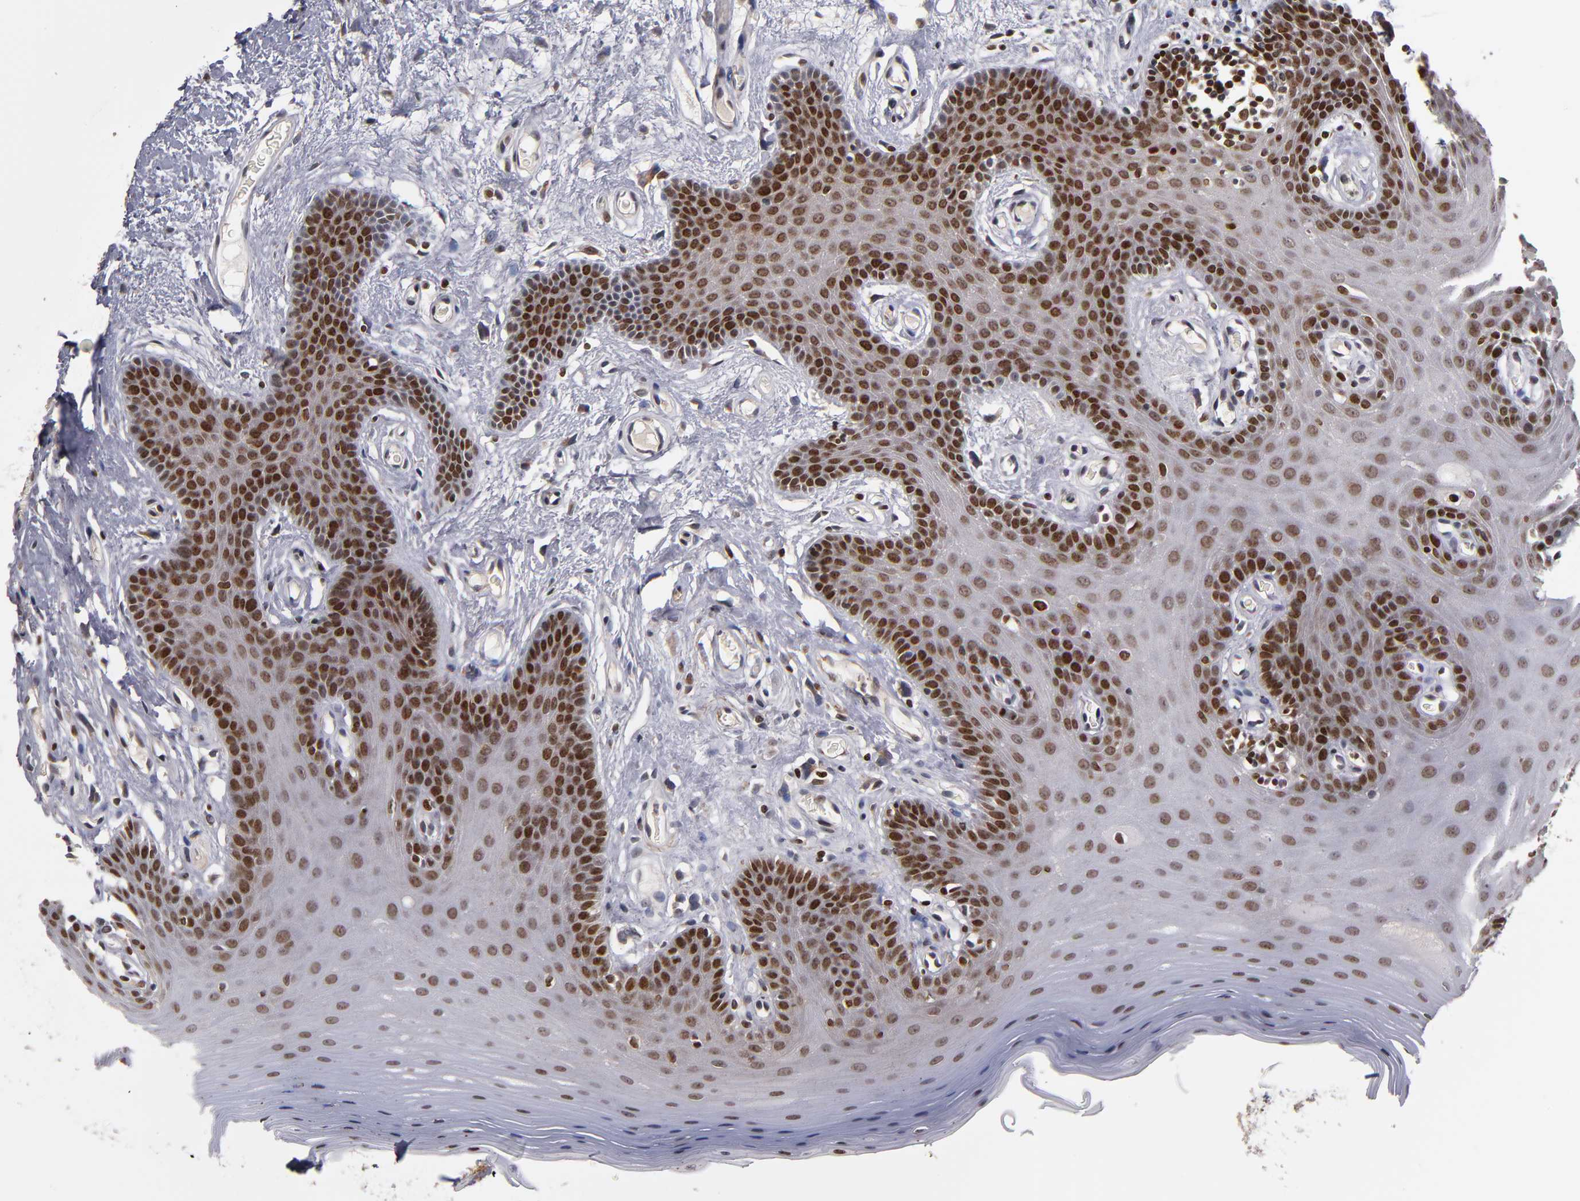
{"staining": {"intensity": "strong", "quantity": "25%-75%", "location": "nuclear"}, "tissue": "oral mucosa", "cell_type": "Squamous epithelial cells", "image_type": "normal", "snomed": [{"axis": "morphology", "description": "Normal tissue, NOS"}, {"axis": "morphology", "description": "Squamous cell carcinoma, NOS"}, {"axis": "topography", "description": "Skeletal muscle"}, {"axis": "topography", "description": "Oral tissue"}, {"axis": "topography", "description": "Head-Neck"}], "caption": "Strong nuclear positivity is identified in approximately 25%-75% of squamous epithelial cells in normal oral mucosa.", "gene": "KDM6A", "patient": {"sex": "male", "age": 71}}